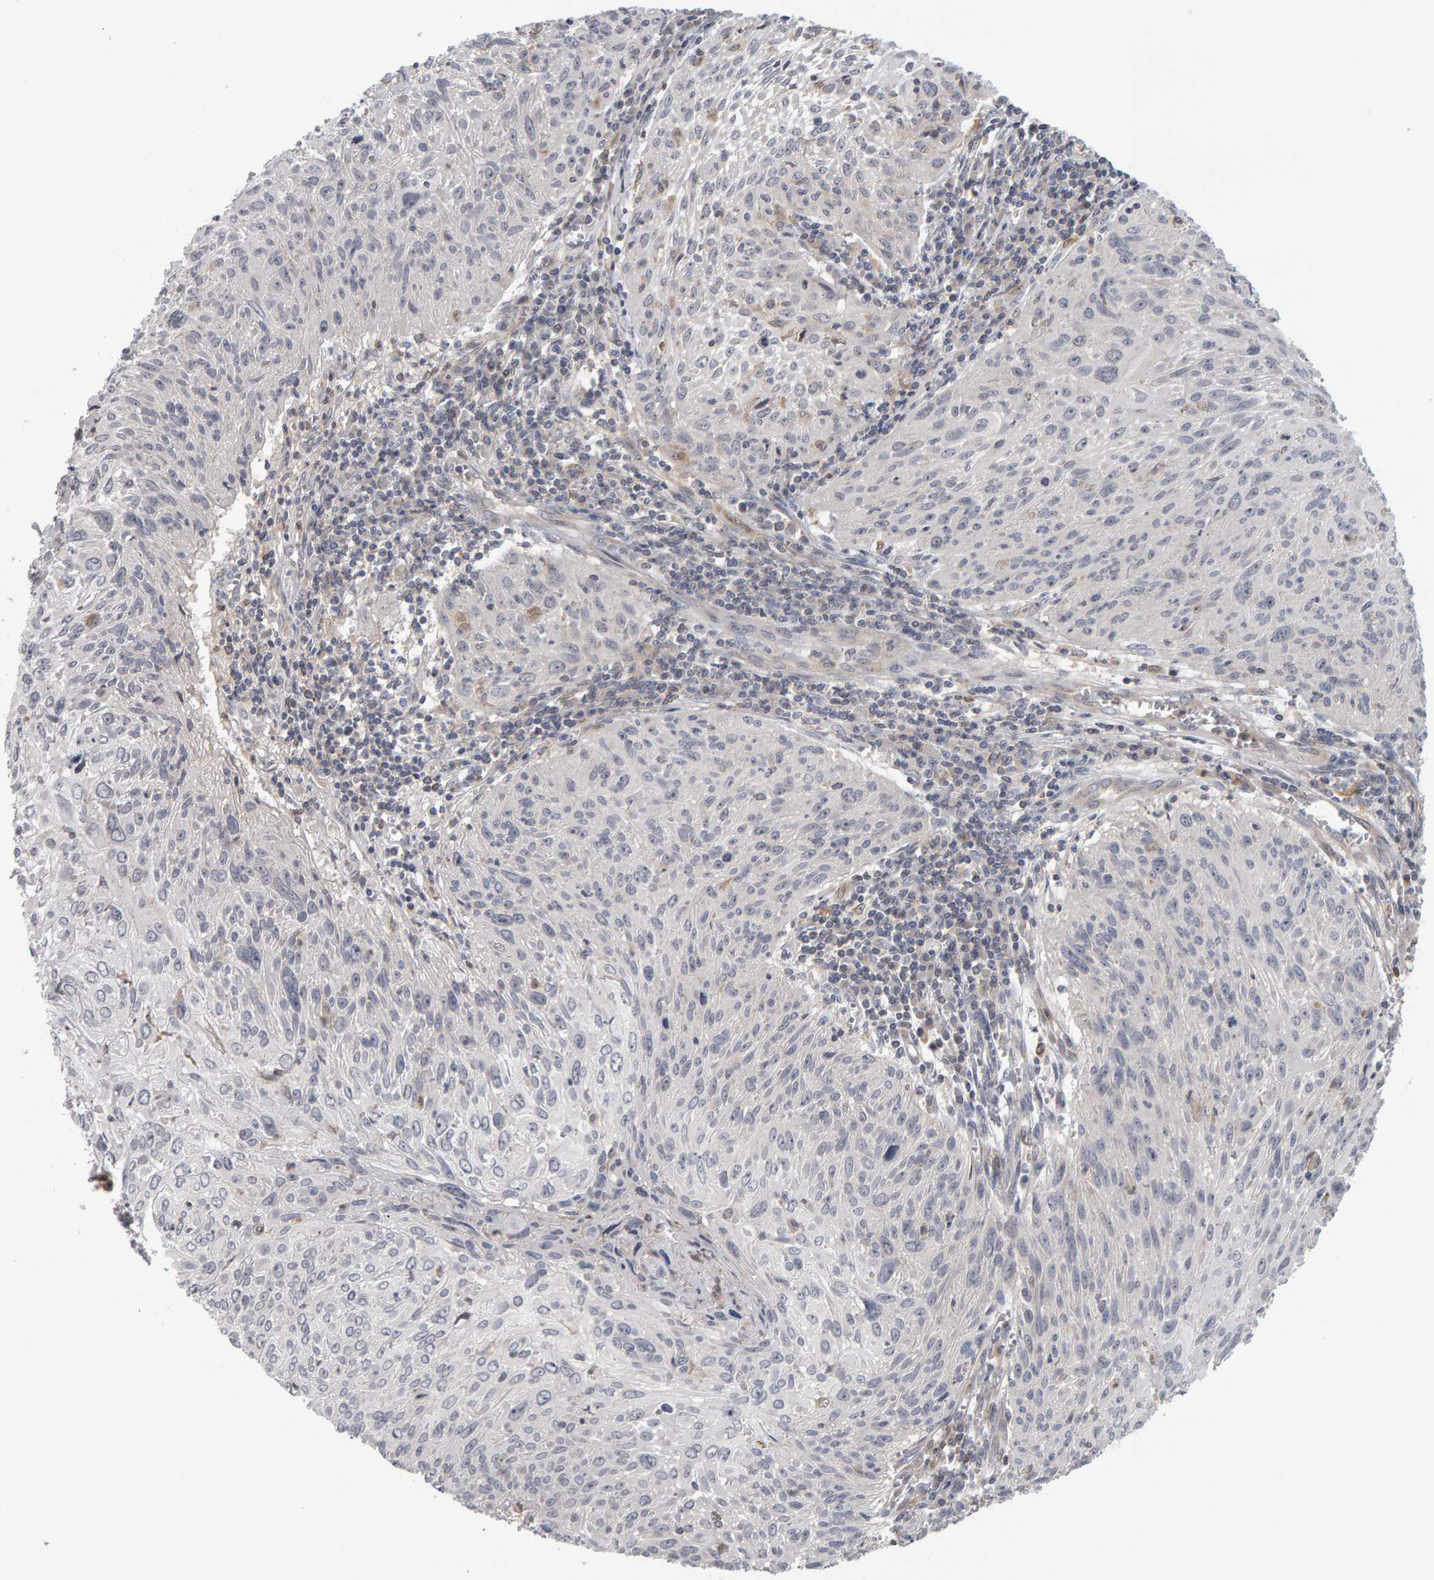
{"staining": {"intensity": "negative", "quantity": "none", "location": "none"}, "tissue": "cervical cancer", "cell_type": "Tumor cells", "image_type": "cancer", "snomed": [{"axis": "morphology", "description": "Squamous cell carcinoma, NOS"}, {"axis": "topography", "description": "Cervix"}], "caption": "IHC of cervical cancer displays no staining in tumor cells.", "gene": "MSRA", "patient": {"sex": "female", "age": 51}}